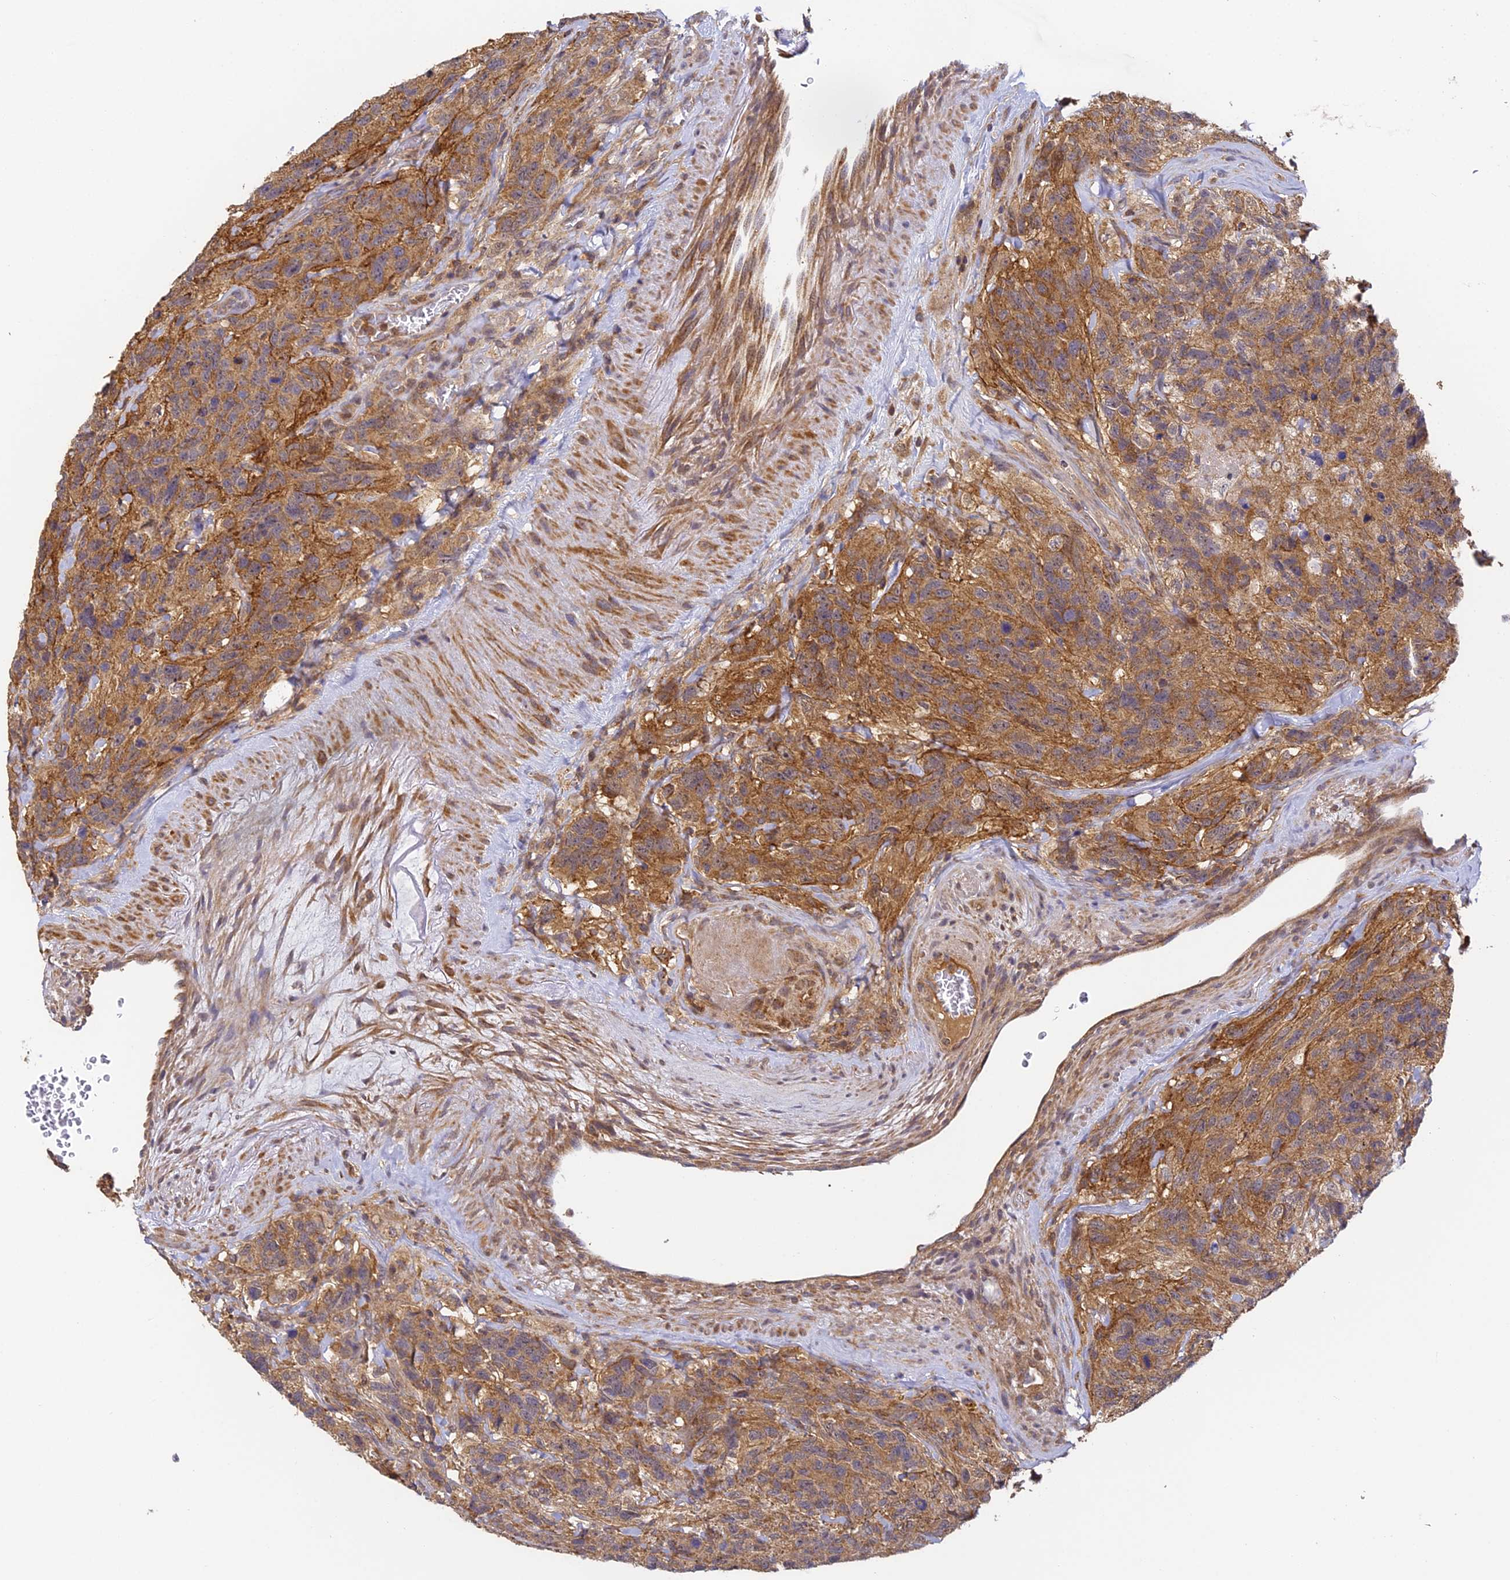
{"staining": {"intensity": "moderate", "quantity": ">75%", "location": "cytoplasmic/membranous"}, "tissue": "glioma", "cell_type": "Tumor cells", "image_type": "cancer", "snomed": [{"axis": "morphology", "description": "Glioma, malignant, High grade"}, {"axis": "topography", "description": "Brain"}], "caption": "Malignant glioma (high-grade) stained with immunohistochemistry reveals moderate cytoplasmic/membranous positivity in about >75% of tumor cells. (brown staining indicates protein expression, while blue staining denotes nuclei).", "gene": "ZNF443", "patient": {"sex": "male", "age": 69}}